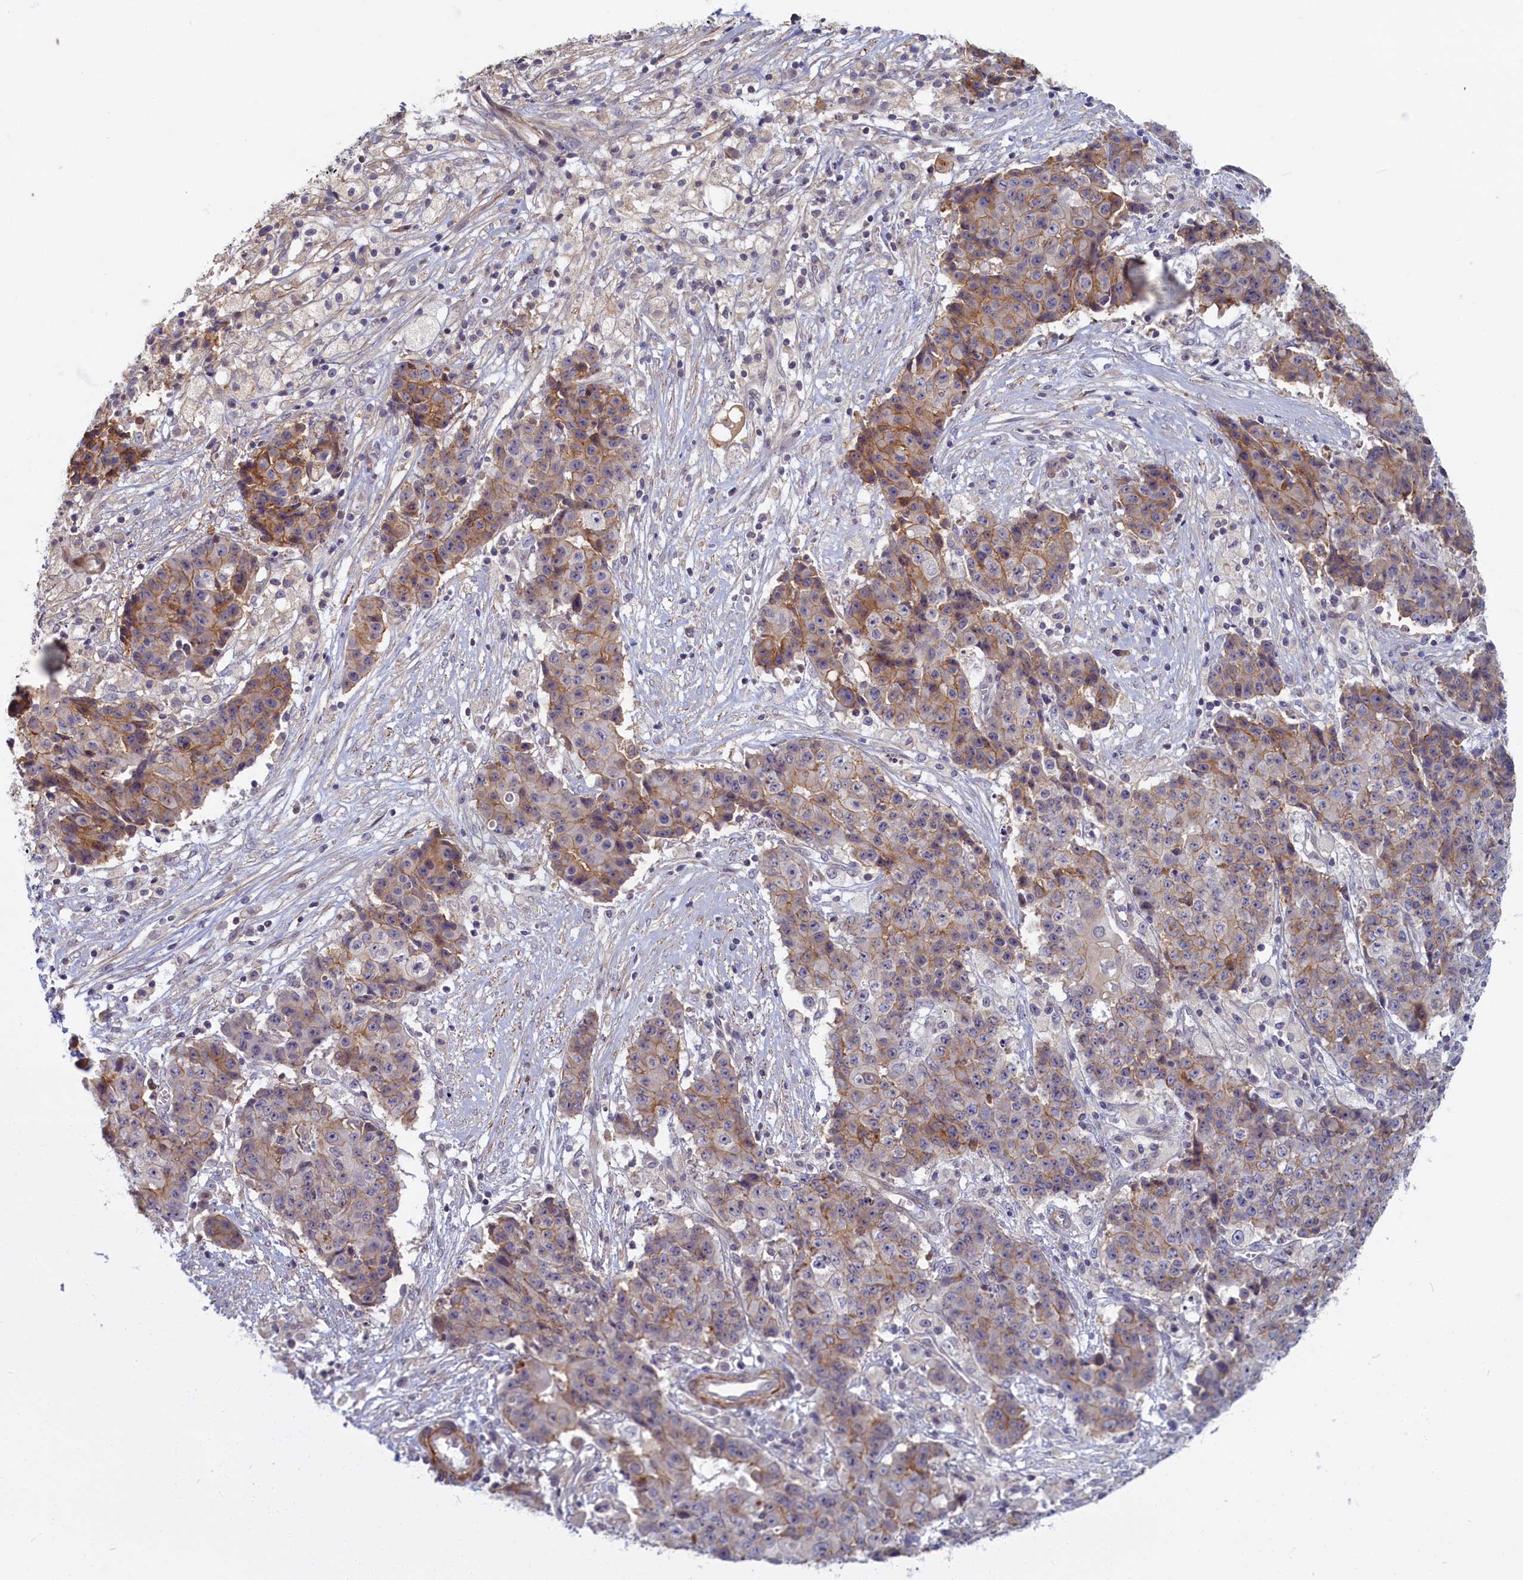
{"staining": {"intensity": "moderate", "quantity": "25%-75%", "location": "cytoplasmic/membranous"}, "tissue": "ovarian cancer", "cell_type": "Tumor cells", "image_type": "cancer", "snomed": [{"axis": "morphology", "description": "Carcinoma, endometroid"}, {"axis": "topography", "description": "Ovary"}], "caption": "Immunohistochemistry (DAB (3,3'-diaminobenzidine)) staining of human ovarian cancer (endometroid carcinoma) shows moderate cytoplasmic/membranous protein staining in about 25%-75% of tumor cells.", "gene": "TRPM4", "patient": {"sex": "female", "age": 42}}